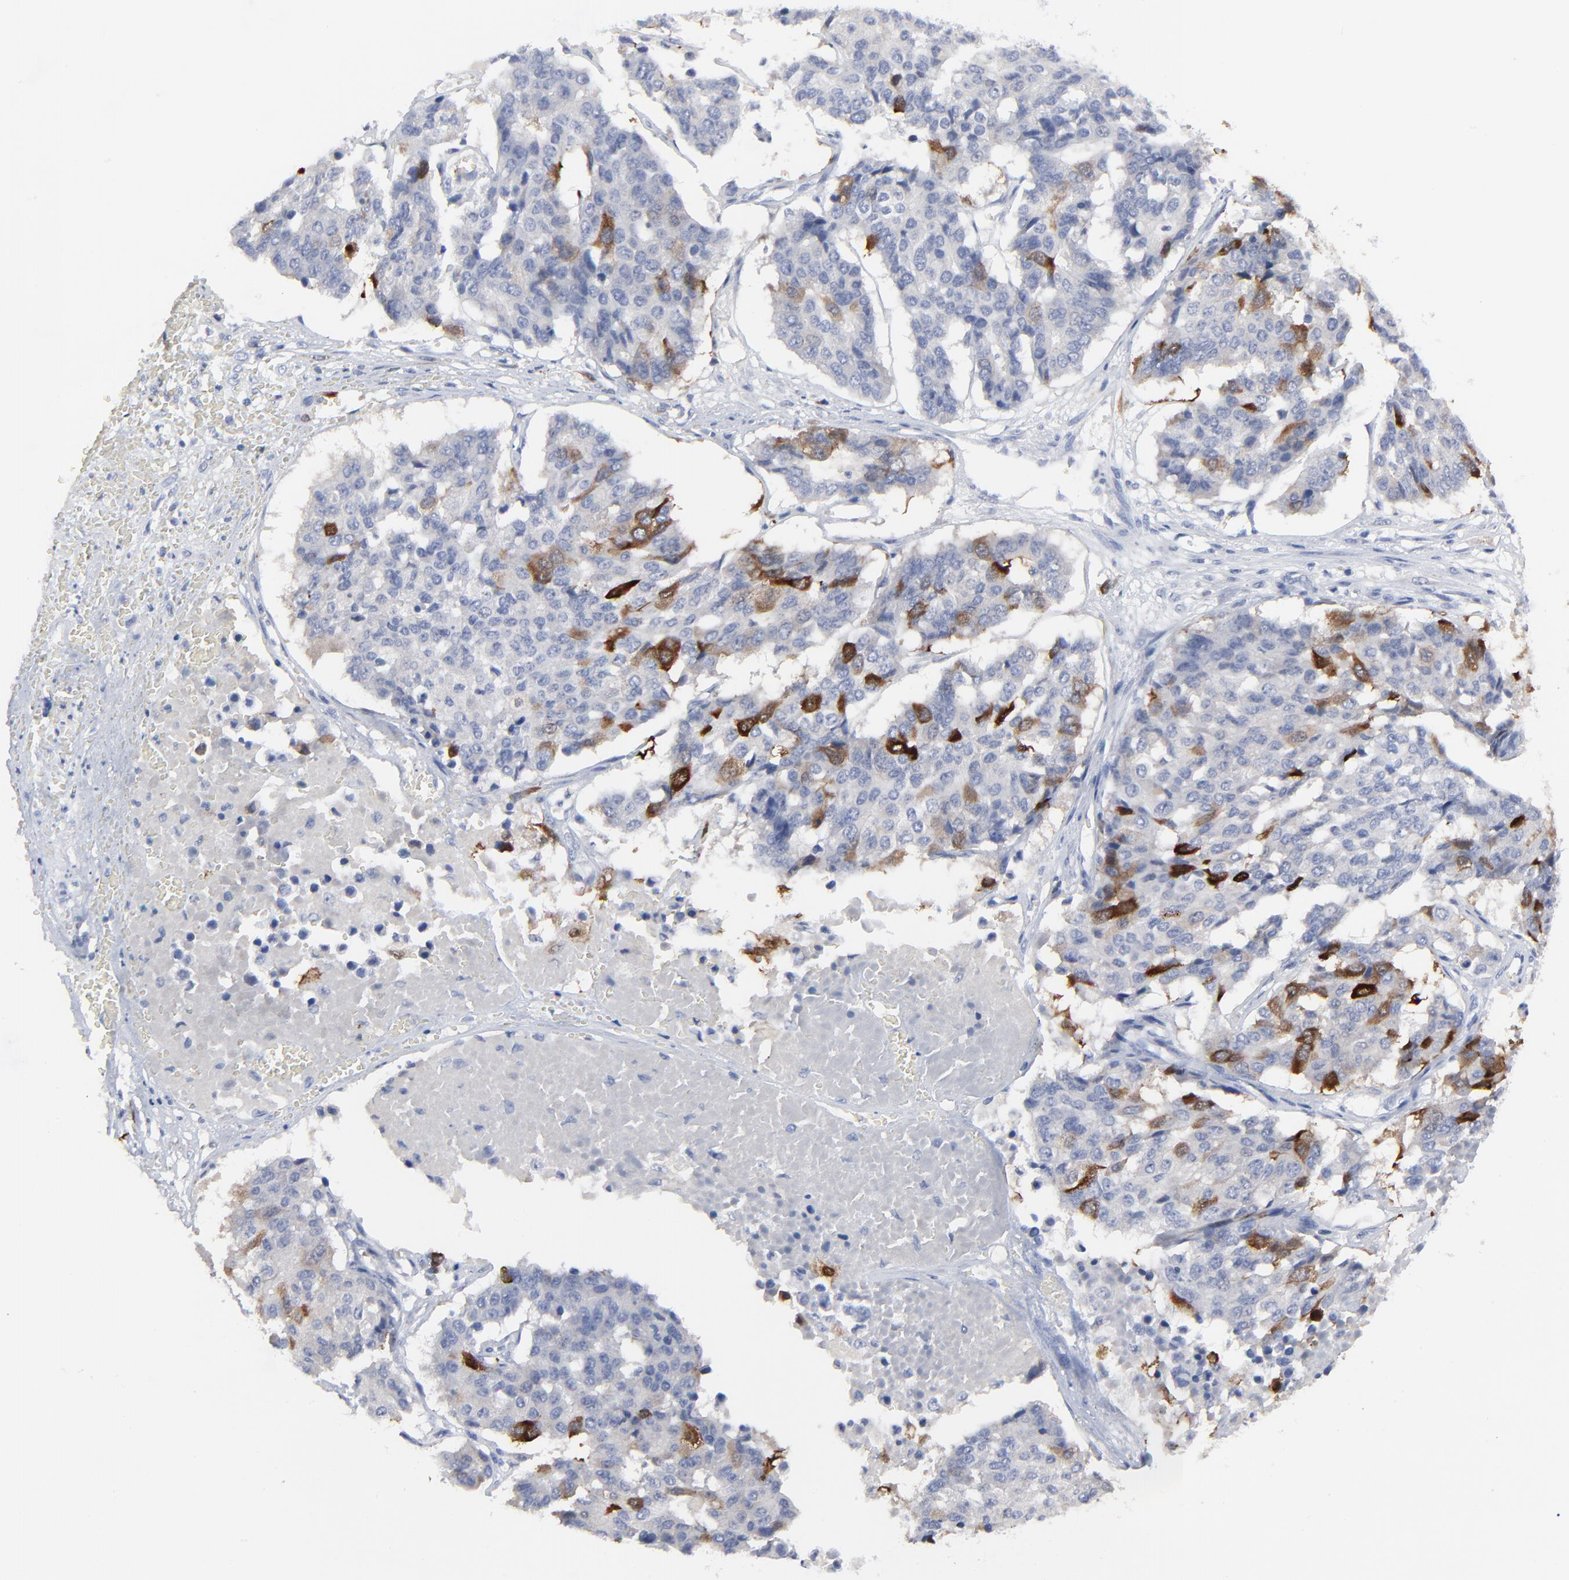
{"staining": {"intensity": "strong", "quantity": "<25%", "location": "cytoplasmic/membranous,nuclear"}, "tissue": "pancreatic cancer", "cell_type": "Tumor cells", "image_type": "cancer", "snomed": [{"axis": "morphology", "description": "Adenocarcinoma, NOS"}, {"axis": "topography", "description": "Pancreas"}], "caption": "Immunohistochemical staining of adenocarcinoma (pancreatic) reveals medium levels of strong cytoplasmic/membranous and nuclear expression in approximately <25% of tumor cells.", "gene": "CDK1", "patient": {"sex": "male", "age": 50}}